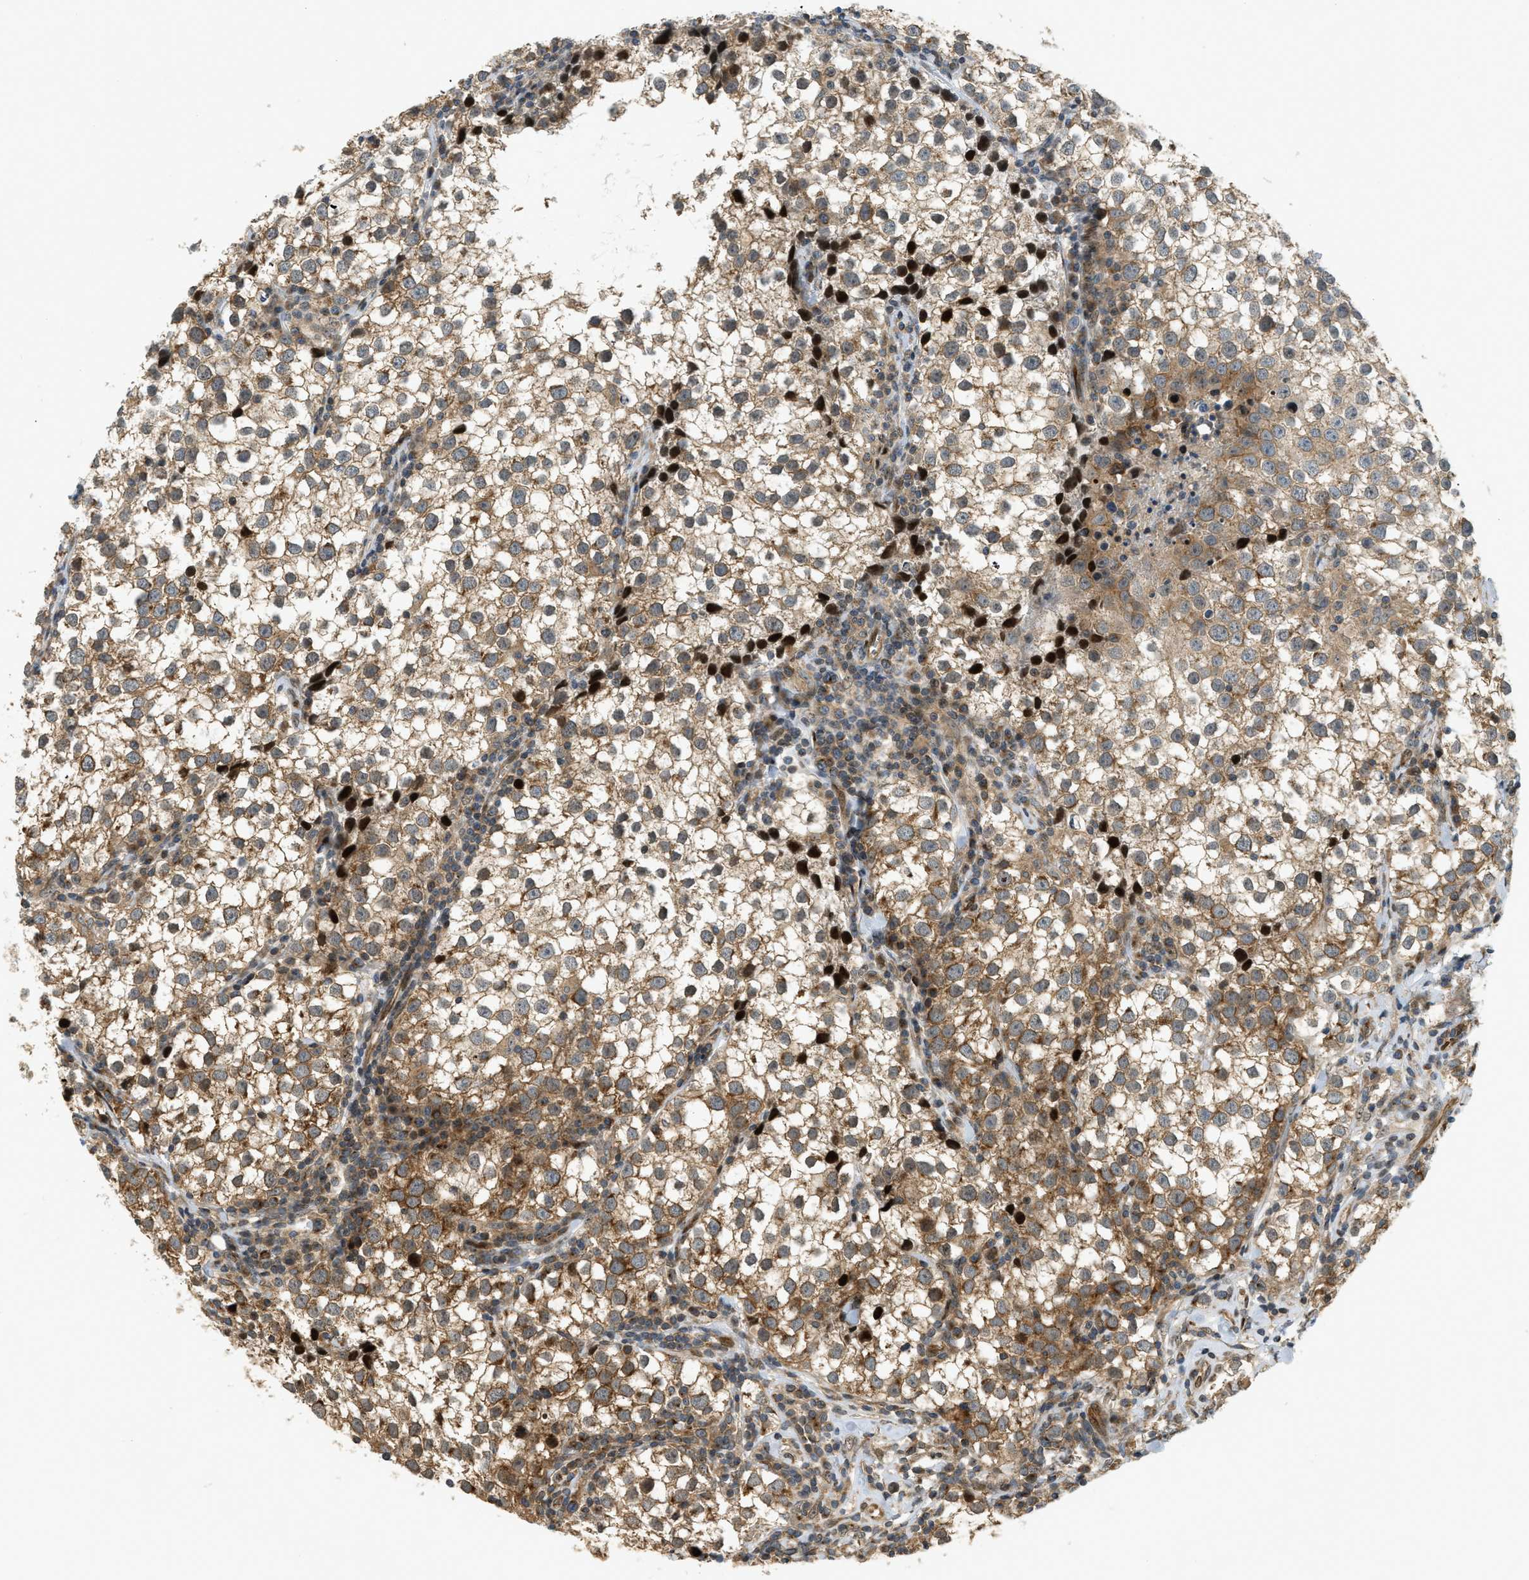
{"staining": {"intensity": "moderate", "quantity": "25%-75%", "location": "cytoplasmic/membranous"}, "tissue": "testis cancer", "cell_type": "Tumor cells", "image_type": "cancer", "snomed": [{"axis": "morphology", "description": "Seminoma, NOS"}, {"axis": "morphology", "description": "Carcinoma, Embryonal, NOS"}, {"axis": "topography", "description": "Testis"}], "caption": "A brown stain labels moderate cytoplasmic/membranous expression of a protein in testis seminoma tumor cells. (DAB IHC, brown staining for protein, blue staining for nuclei).", "gene": "TRAPPC14", "patient": {"sex": "male", "age": 36}}